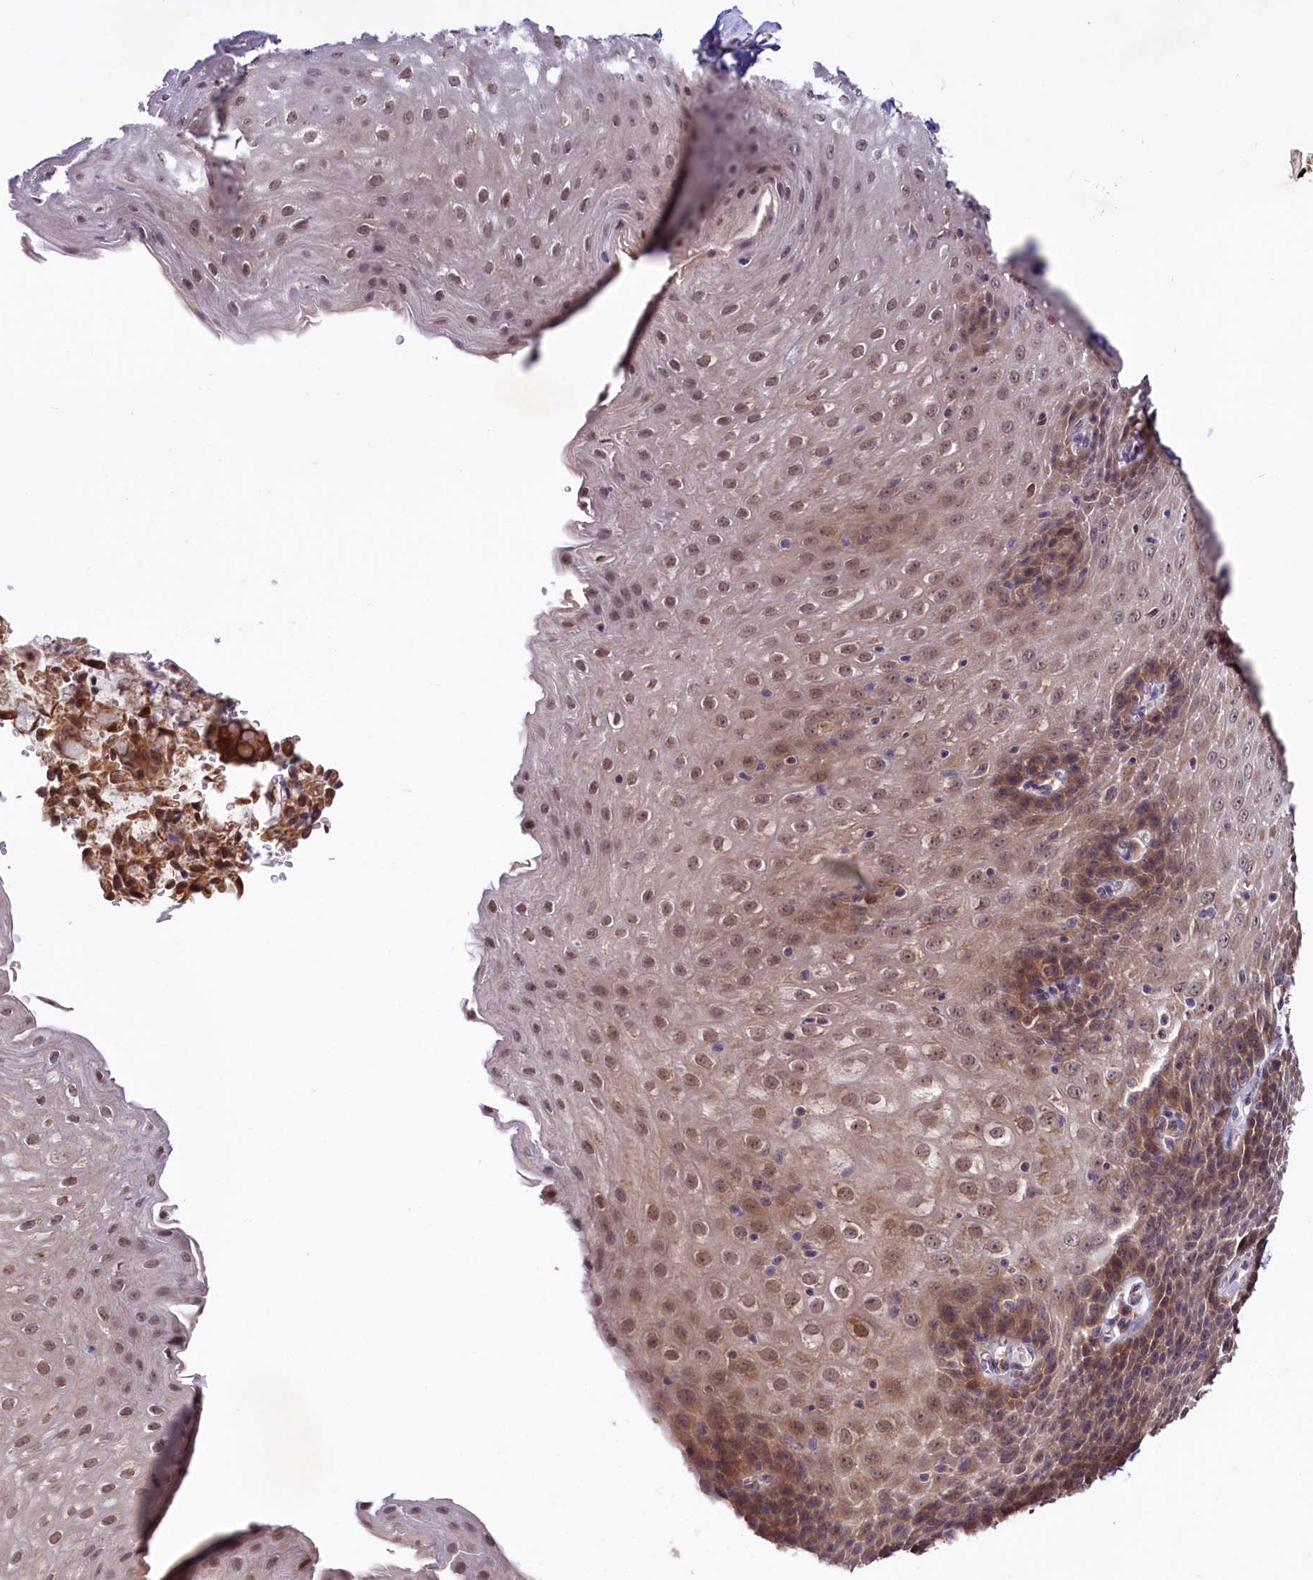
{"staining": {"intensity": "moderate", "quantity": ">75%", "location": "nuclear"}, "tissue": "esophagus", "cell_type": "Squamous epithelial cells", "image_type": "normal", "snomed": [{"axis": "morphology", "description": "Normal tissue, NOS"}, {"axis": "topography", "description": "Esophagus"}], "caption": "Esophagus stained with DAB (3,3'-diaminobenzidine) IHC reveals medium levels of moderate nuclear positivity in about >75% of squamous epithelial cells. Nuclei are stained in blue.", "gene": "UBE3A", "patient": {"sex": "female", "age": 61}}